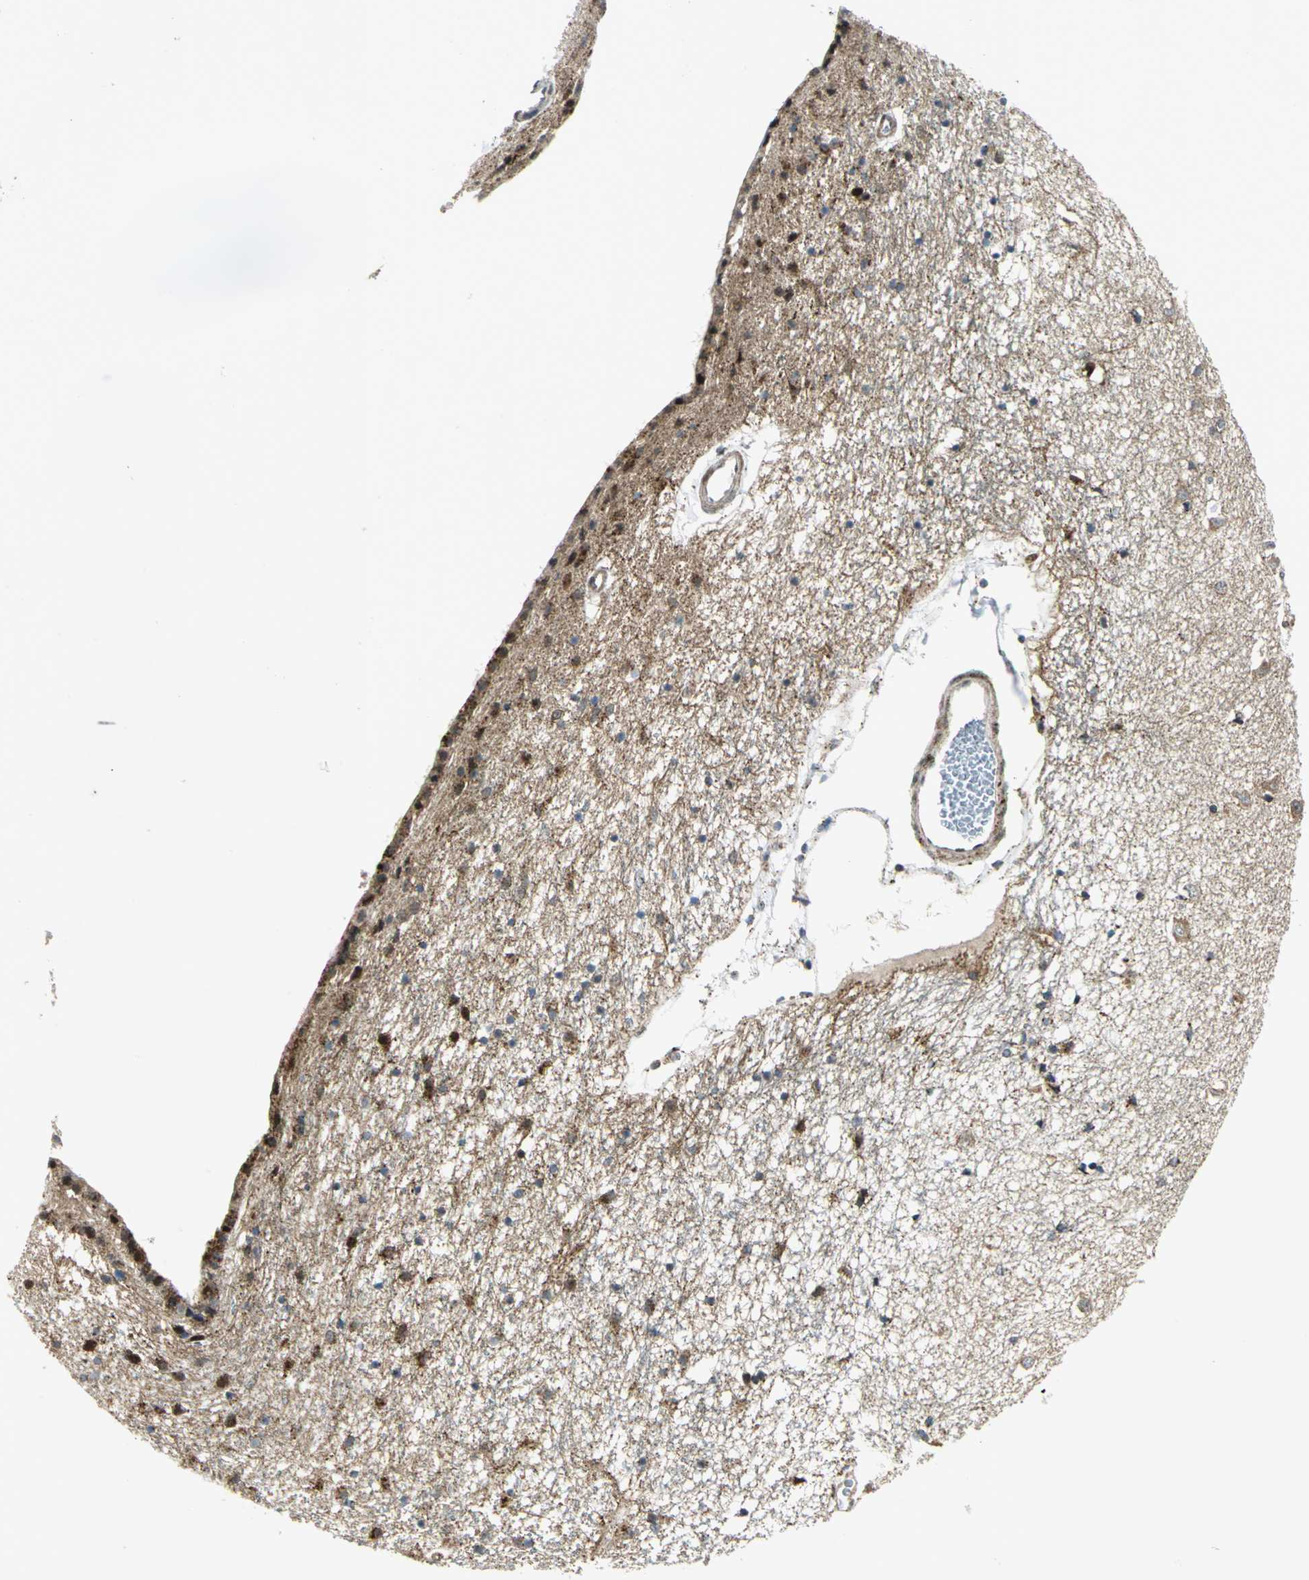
{"staining": {"intensity": "weak", "quantity": "25%-75%", "location": "cytoplasmic/membranous"}, "tissue": "caudate", "cell_type": "Glial cells", "image_type": "normal", "snomed": [{"axis": "morphology", "description": "Normal tissue, NOS"}, {"axis": "topography", "description": "Lateral ventricle wall"}], "caption": "There is low levels of weak cytoplasmic/membranous positivity in glial cells of unremarkable caudate, as demonstrated by immunohistochemical staining (brown color).", "gene": "ATP6V1A", "patient": {"sex": "female", "age": 54}}